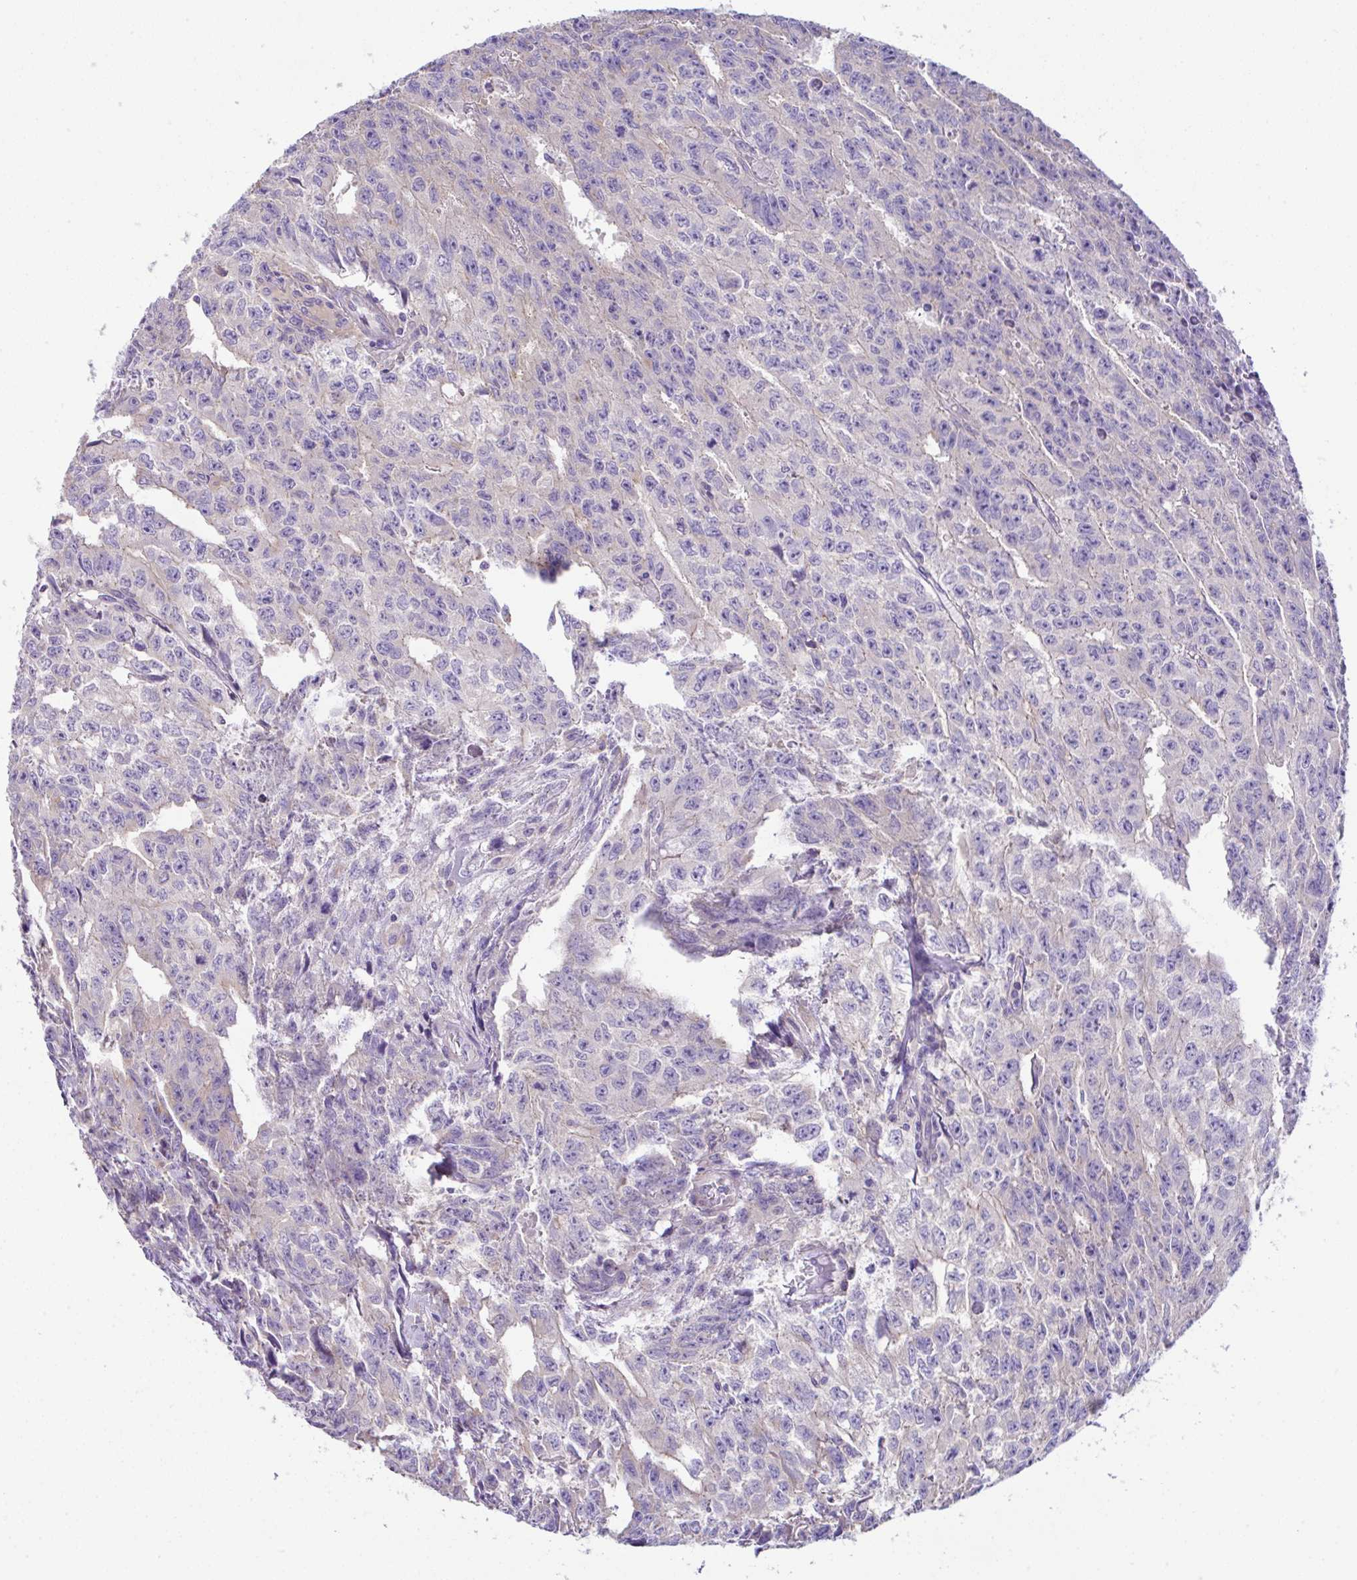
{"staining": {"intensity": "negative", "quantity": "none", "location": "none"}, "tissue": "testis cancer", "cell_type": "Tumor cells", "image_type": "cancer", "snomed": [{"axis": "morphology", "description": "Carcinoma, Embryonal, NOS"}, {"axis": "morphology", "description": "Teratoma, malignant, NOS"}, {"axis": "topography", "description": "Testis"}], "caption": "High power microscopy image of an IHC histopathology image of testis teratoma (malignant), revealing no significant positivity in tumor cells. (Brightfield microscopy of DAB immunohistochemistry (IHC) at high magnification).", "gene": "OR4P4", "patient": {"sex": "male", "age": 24}}